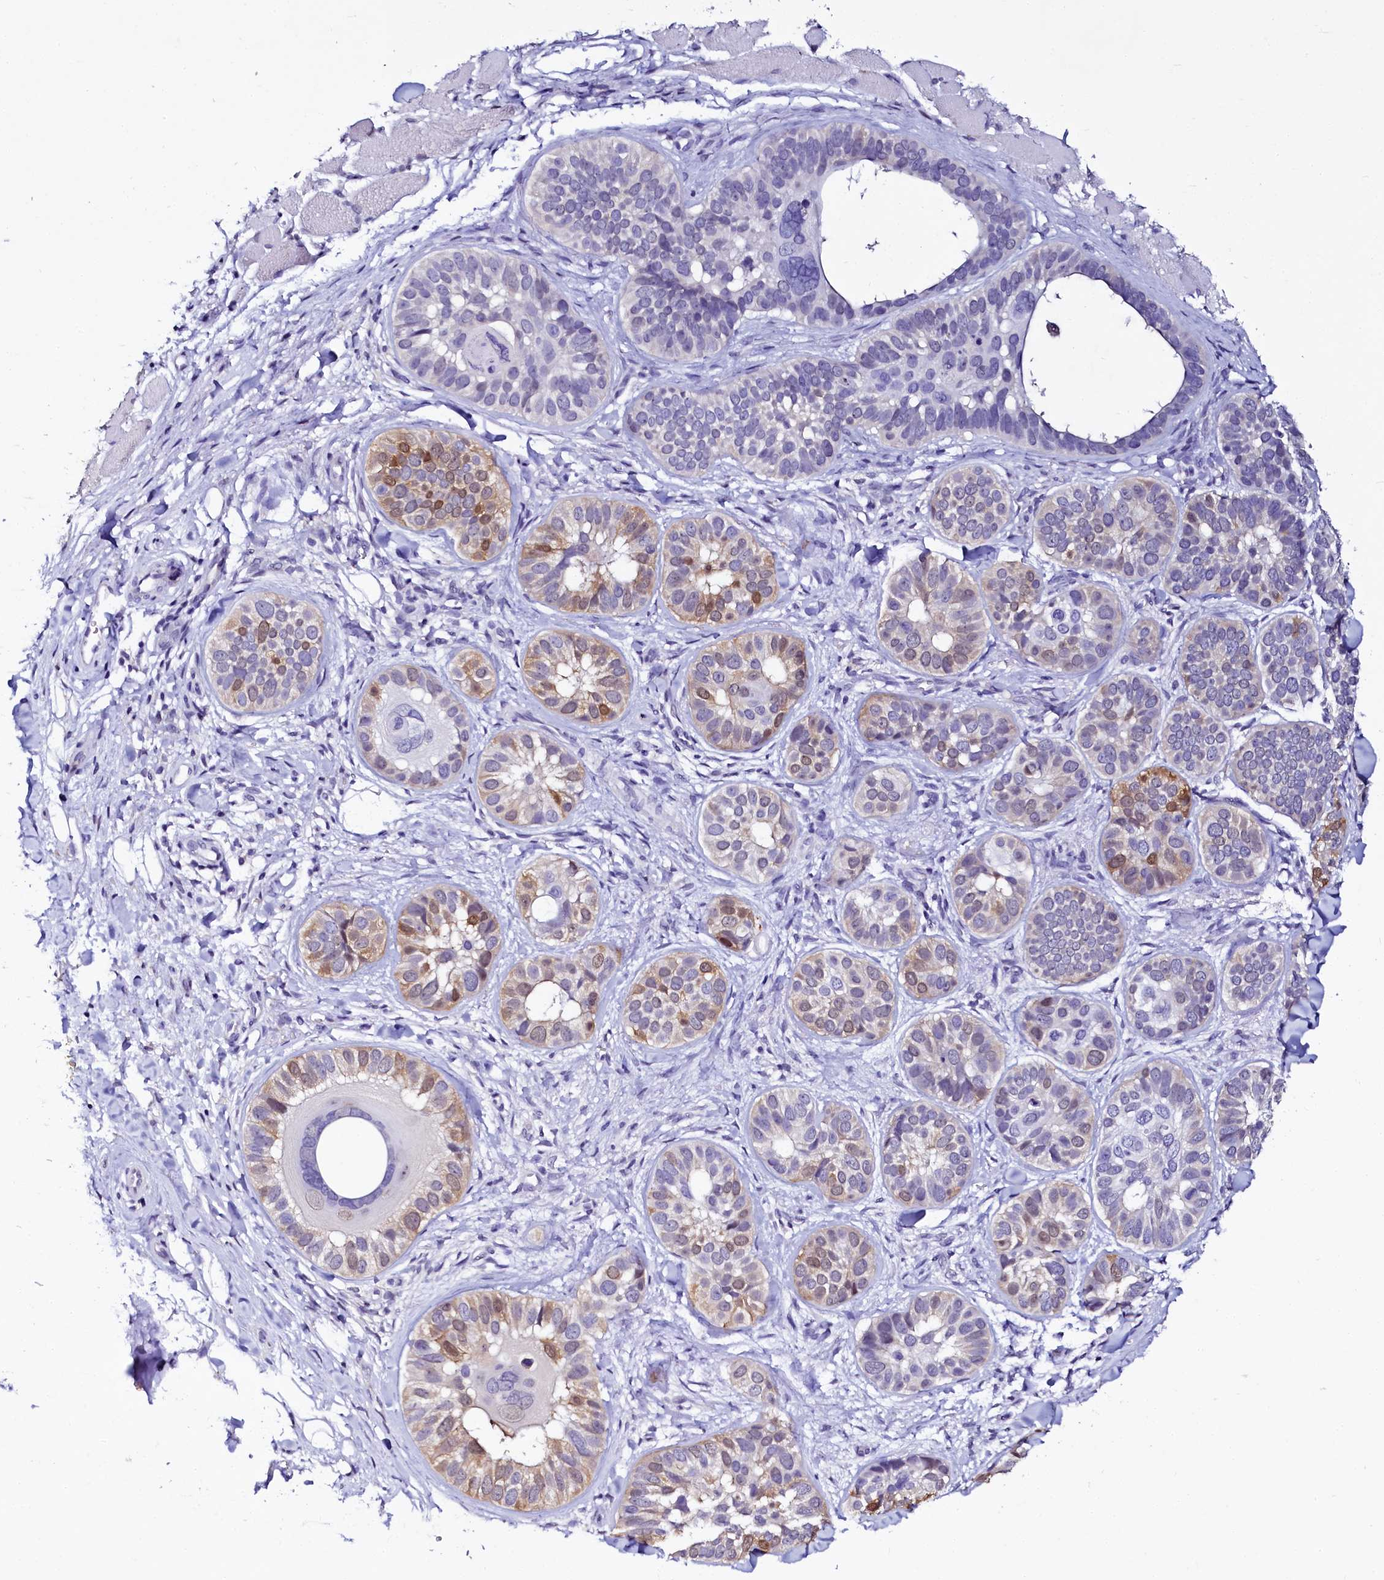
{"staining": {"intensity": "moderate", "quantity": "<25%", "location": "nuclear"}, "tissue": "skin cancer", "cell_type": "Tumor cells", "image_type": "cancer", "snomed": [{"axis": "morphology", "description": "Basal cell carcinoma"}, {"axis": "topography", "description": "Skin"}], "caption": "A brown stain shows moderate nuclear positivity of a protein in skin cancer (basal cell carcinoma) tumor cells.", "gene": "SORD", "patient": {"sex": "male", "age": 62}}